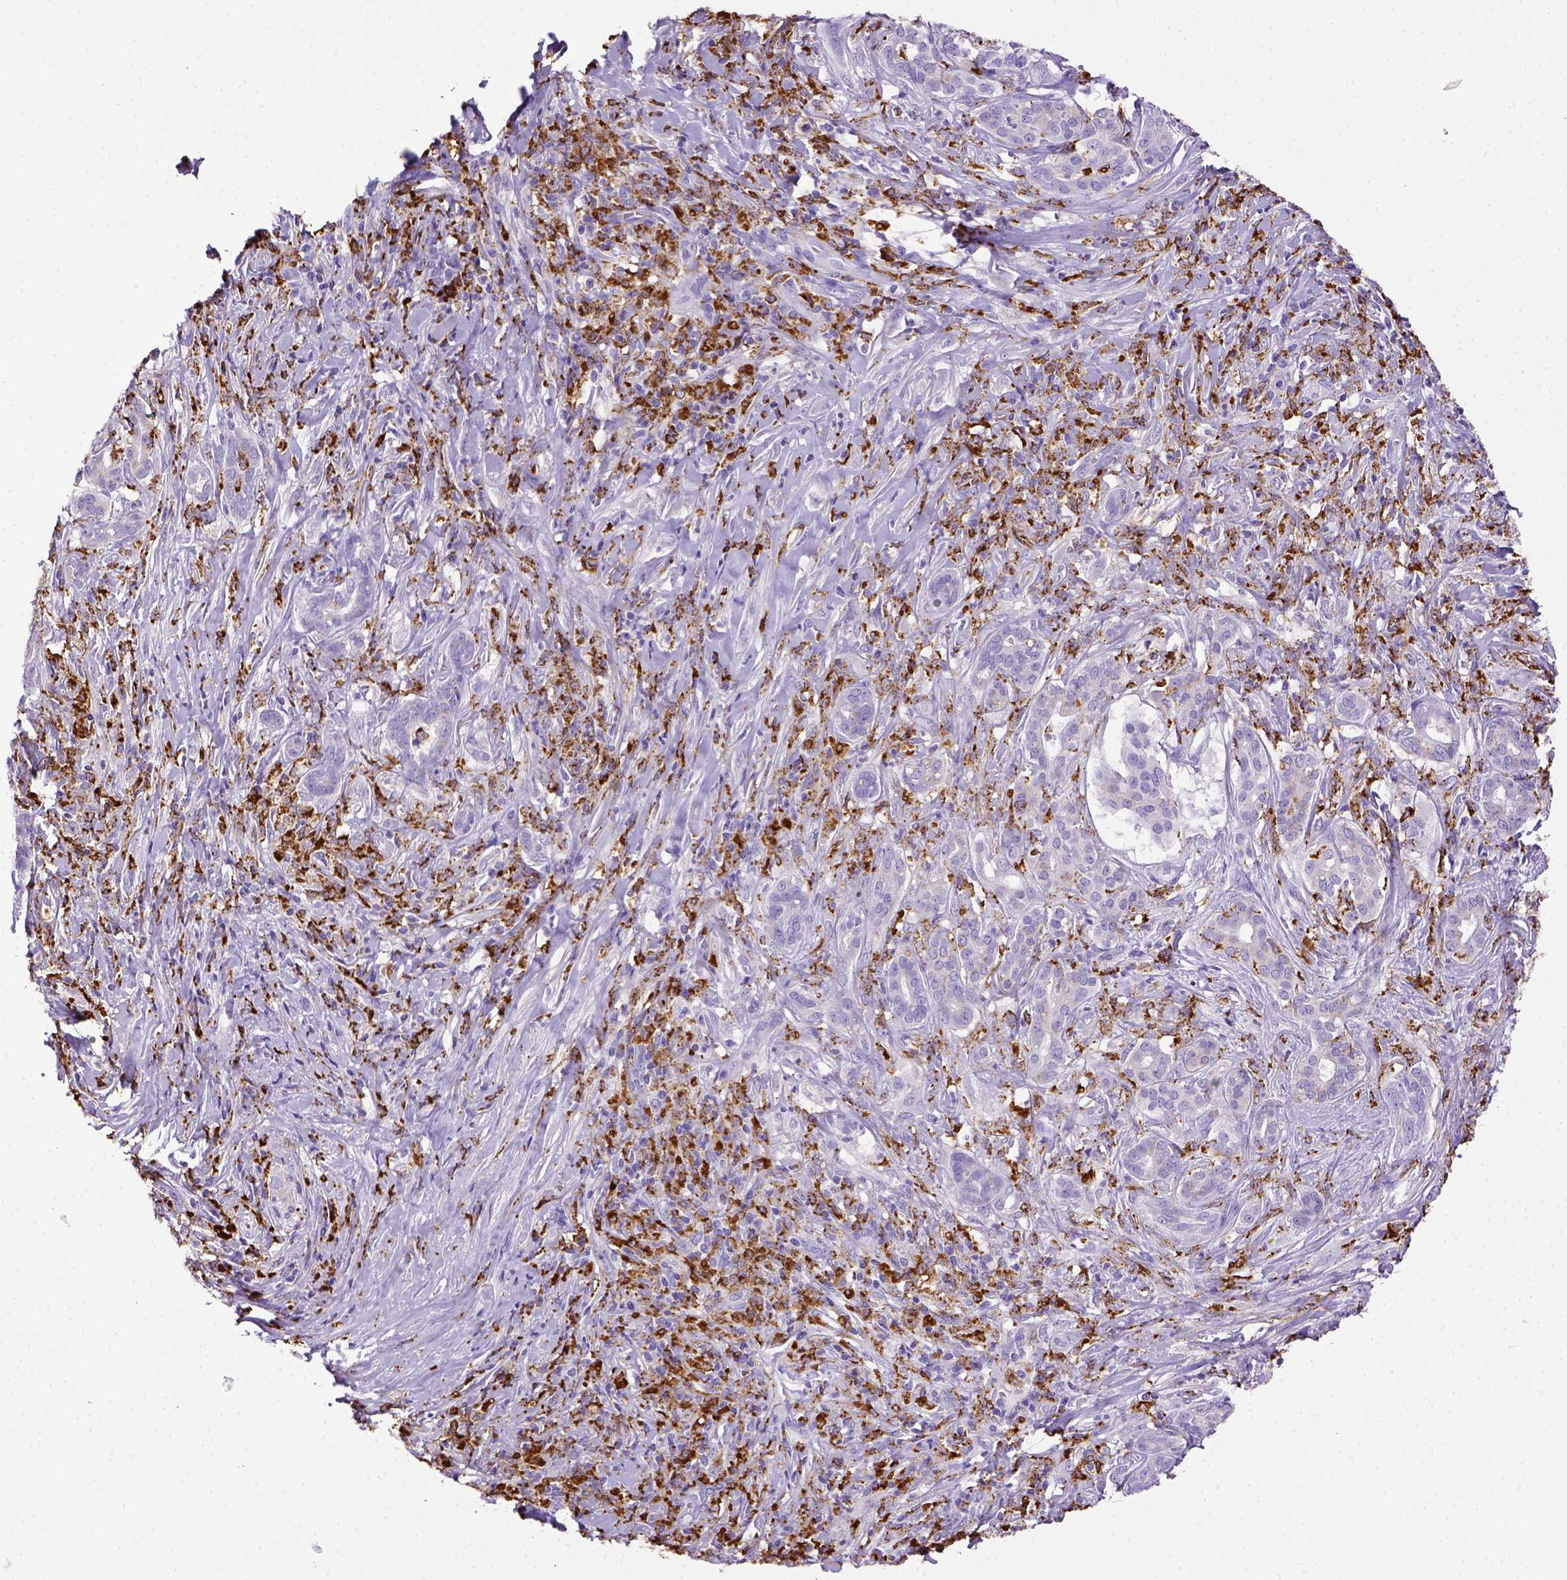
{"staining": {"intensity": "negative", "quantity": "none", "location": "none"}, "tissue": "pancreatic cancer", "cell_type": "Tumor cells", "image_type": "cancer", "snomed": [{"axis": "morphology", "description": "Normal tissue, NOS"}, {"axis": "morphology", "description": "Inflammation, NOS"}, {"axis": "morphology", "description": "Adenocarcinoma, NOS"}, {"axis": "topography", "description": "Pancreas"}], "caption": "This is a photomicrograph of immunohistochemistry (IHC) staining of pancreatic cancer (adenocarcinoma), which shows no positivity in tumor cells. The staining is performed using DAB (3,3'-diaminobenzidine) brown chromogen with nuclei counter-stained in using hematoxylin.", "gene": "CD68", "patient": {"sex": "male", "age": 57}}